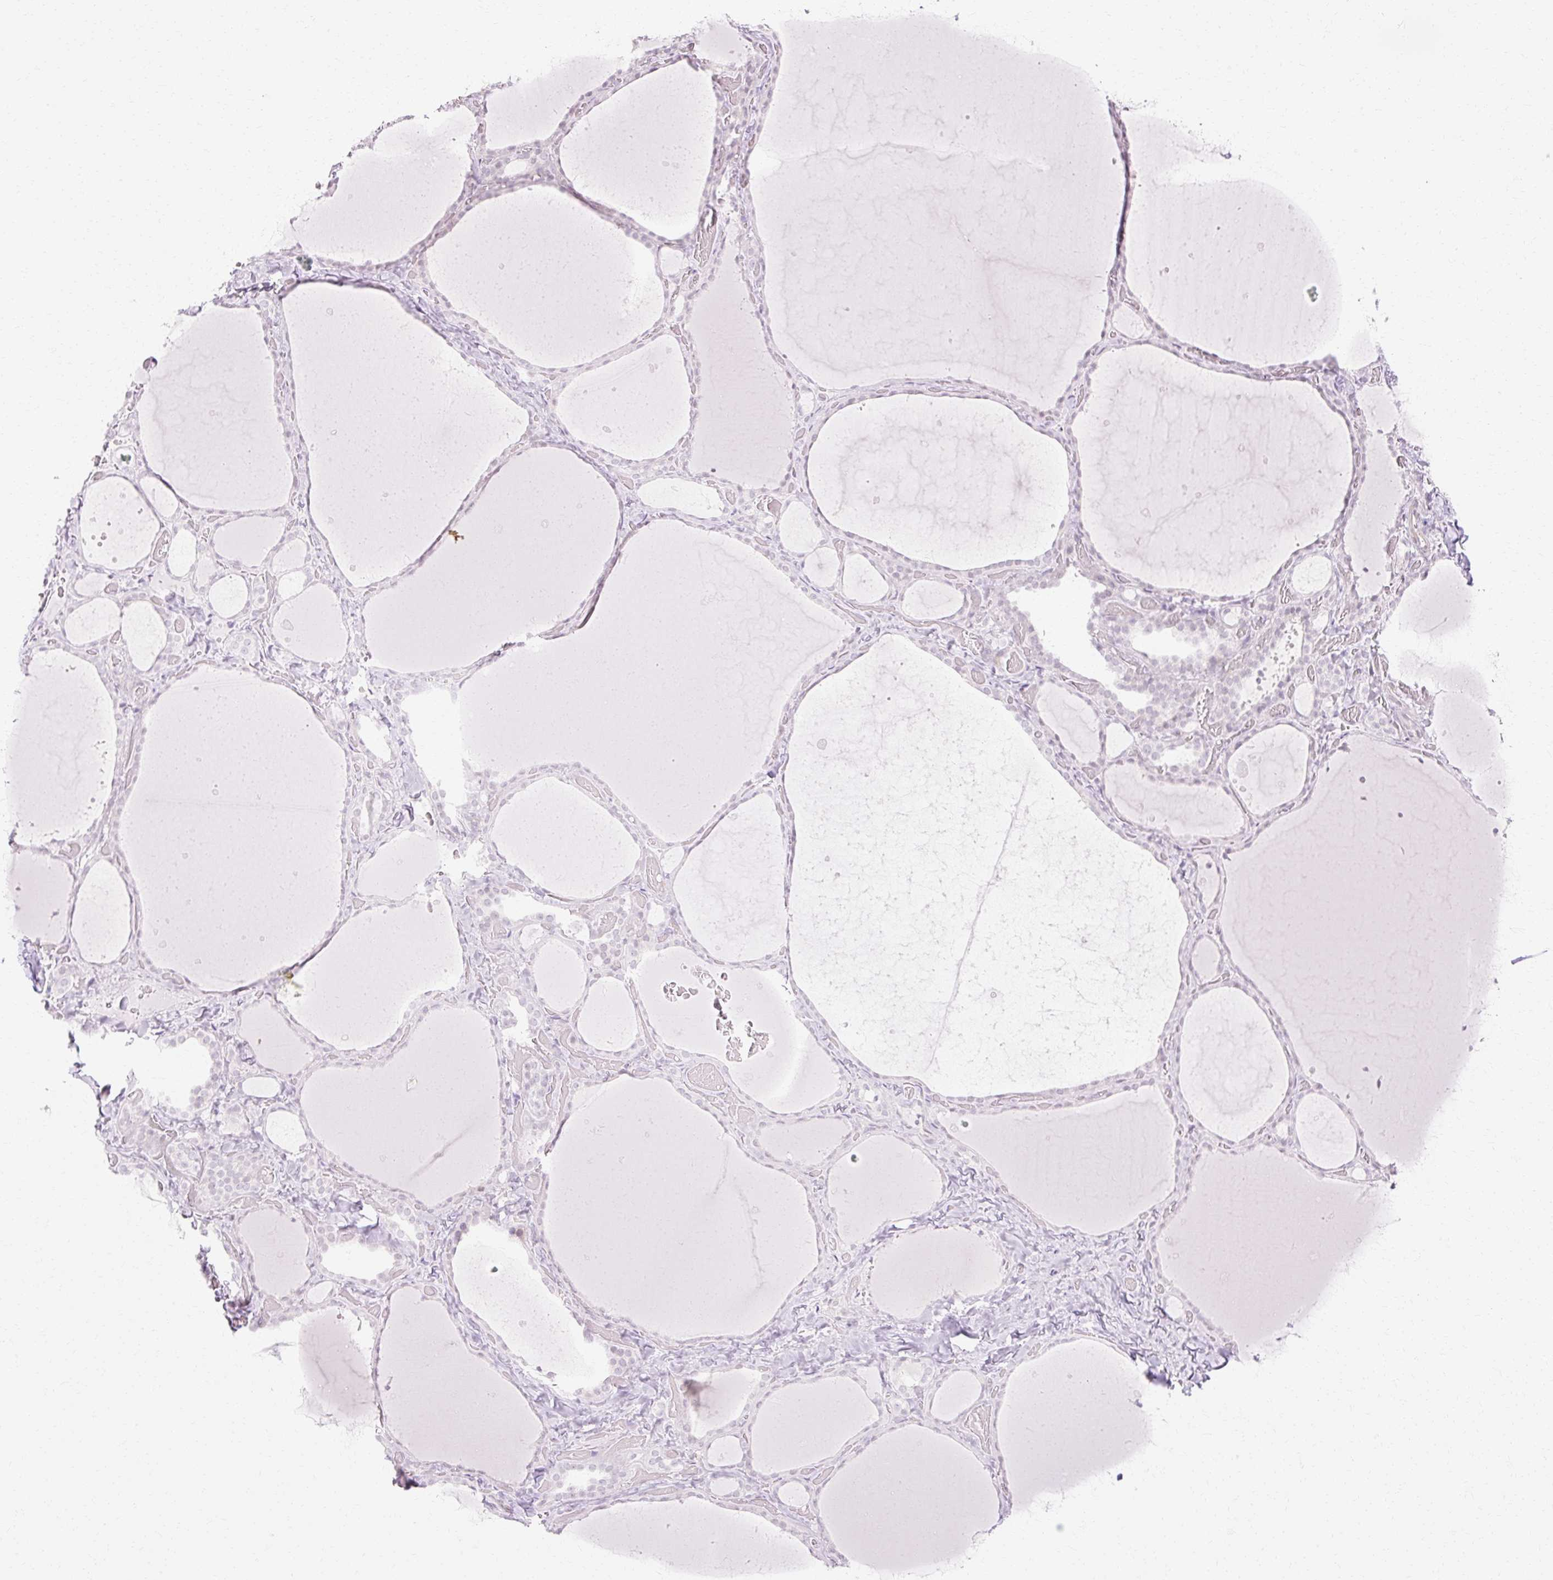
{"staining": {"intensity": "negative", "quantity": "none", "location": "none"}, "tissue": "thyroid gland", "cell_type": "Glandular cells", "image_type": "normal", "snomed": [{"axis": "morphology", "description": "Normal tissue, NOS"}, {"axis": "topography", "description": "Thyroid gland"}], "caption": "High power microscopy image of an immunohistochemistry (IHC) histopathology image of benign thyroid gland, revealing no significant staining in glandular cells.", "gene": "C3orf49", "patient": {"sex": "female", "age": 36}}